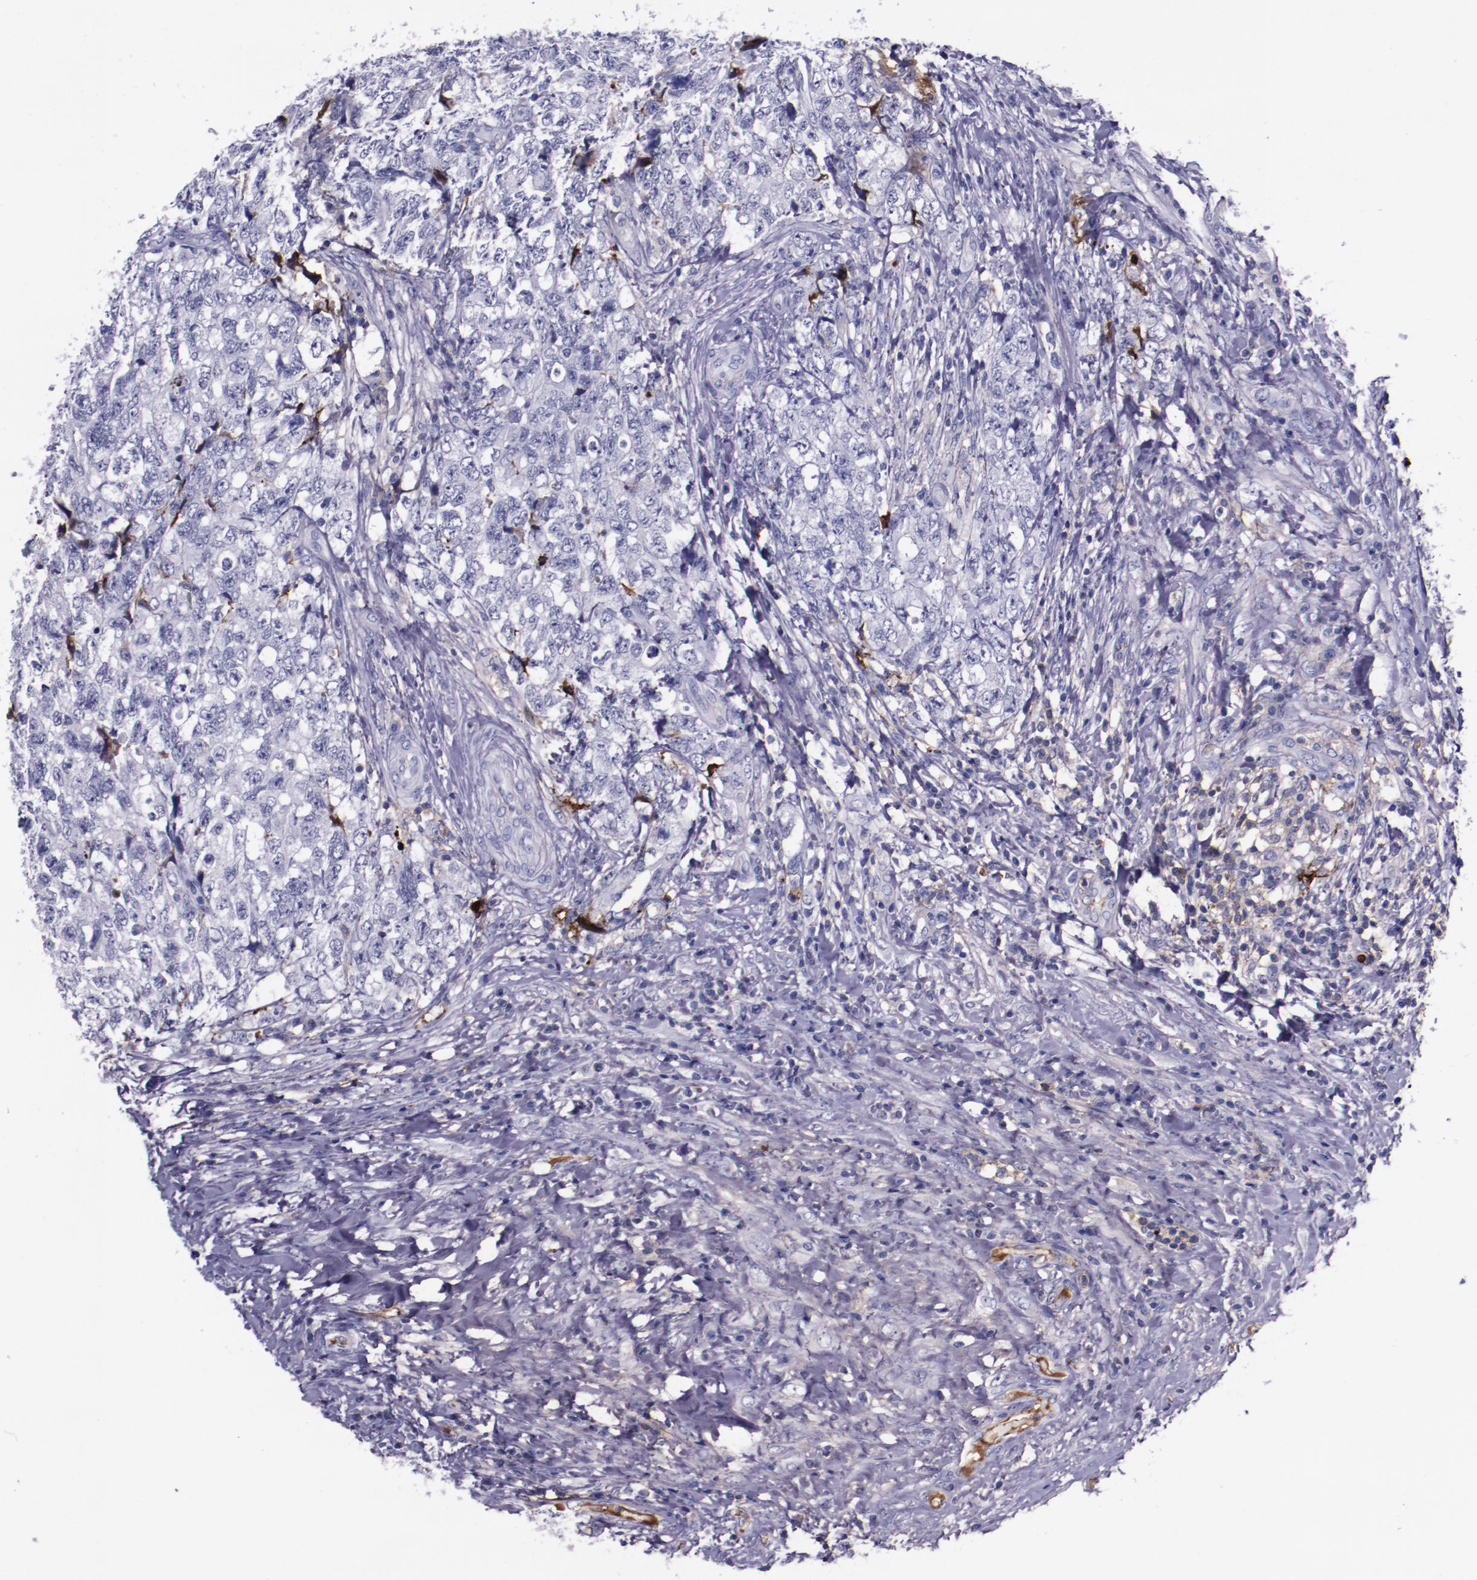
{"staining": {"intensity": "negative", "quantity": "none", "location": "none"}, "tissue": "testis cancer", "cell_type": "Tumor cells", "image_type": "cancer", "snomed": [{"axis": "morphology", "description": "Carcinoma, Embryonal, NOS"}, {"axis": "topography", "description": "Testis"}], "caption": "The micrograph displays no significant expression in tumor cells of testis embryonal carcinoma.", "gene": "APOH", "patient": {"sex": "male", "age": 31}}